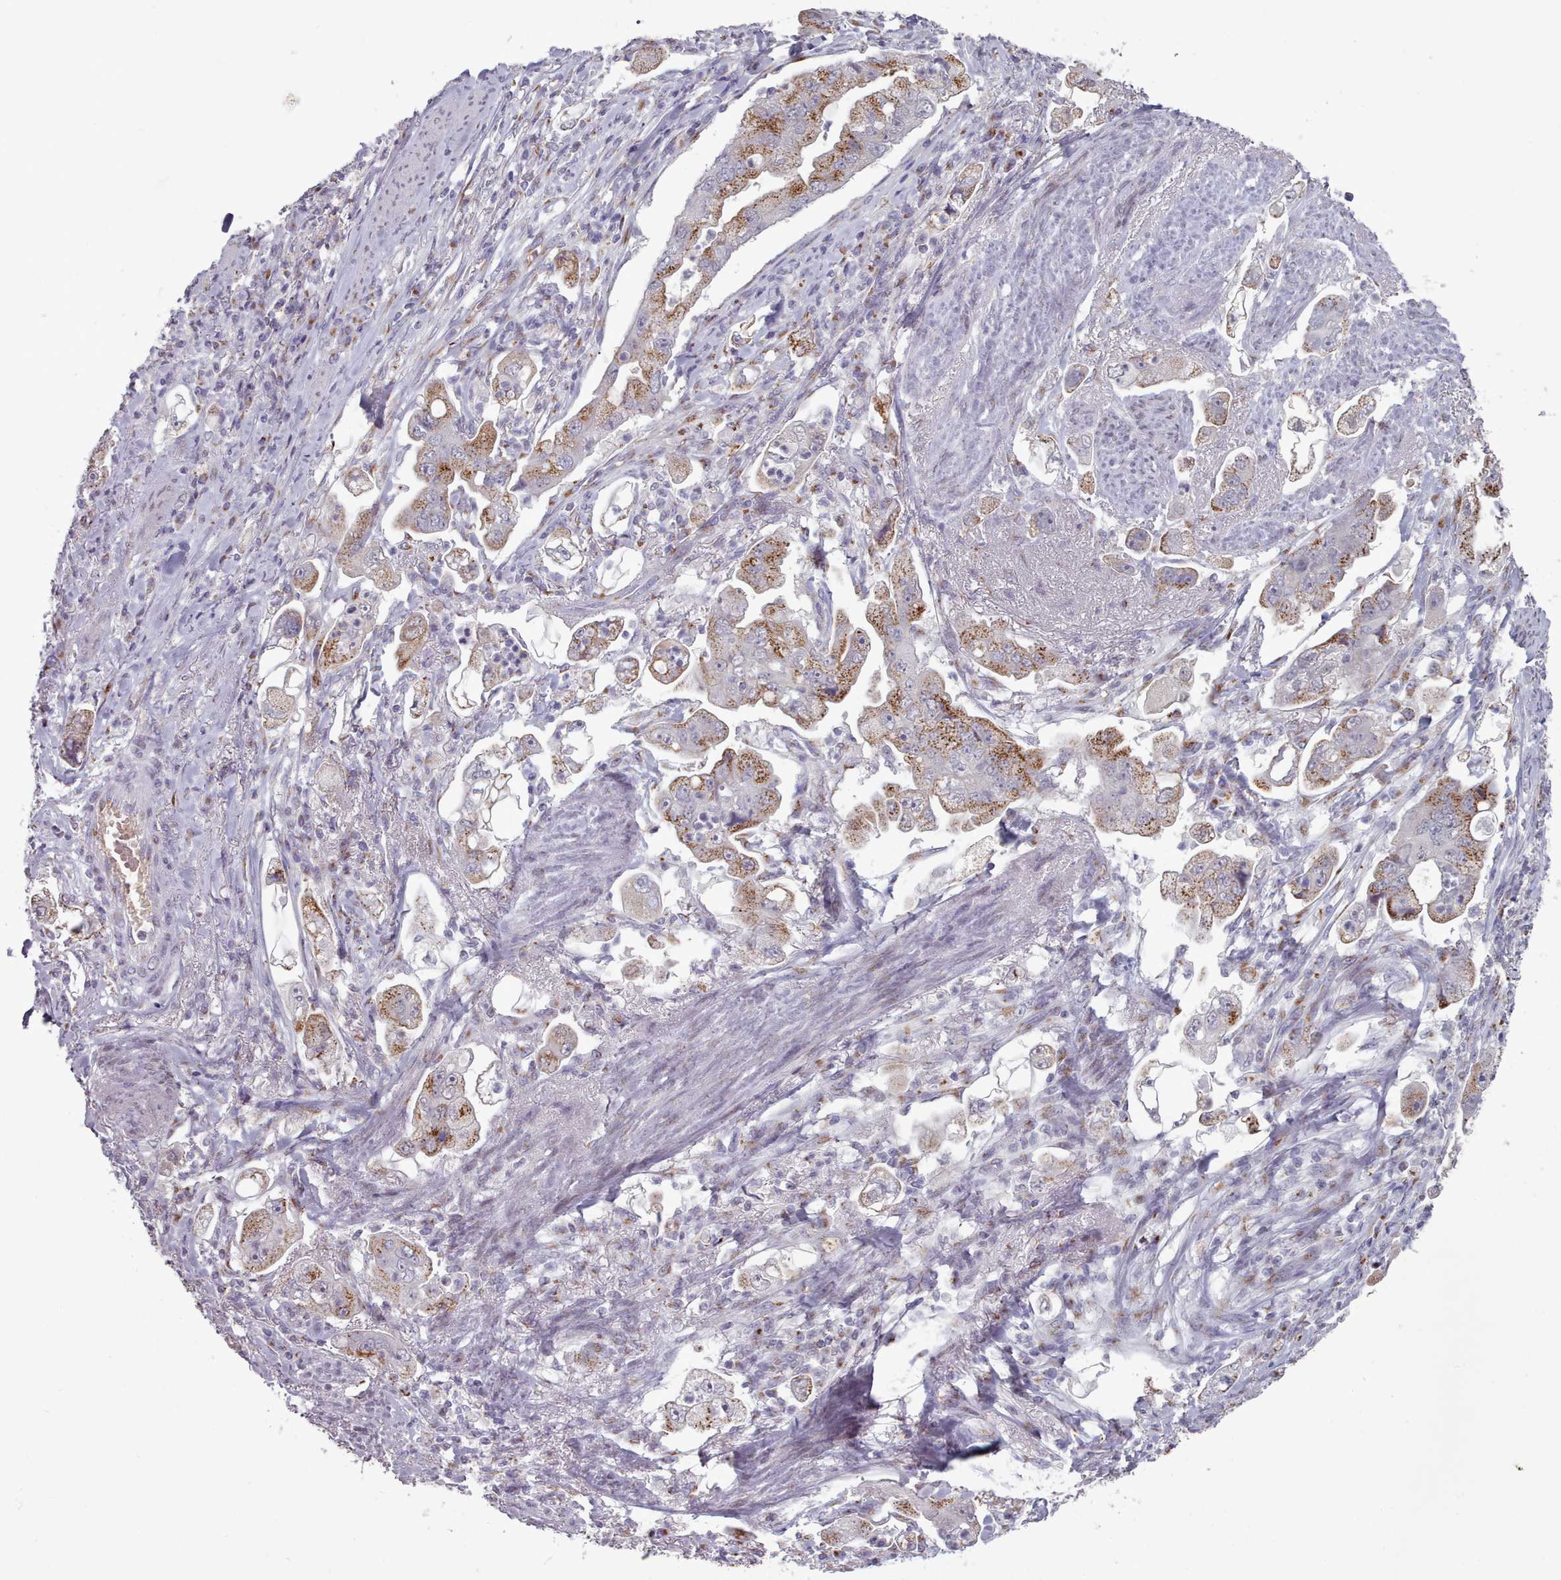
{"staining": {"intensity": "strong", "quantity": ">75%", "location": "cytoplasmic/membranous"}, "tissue": "stomach cancer", "cell_type": "Tumor cells", "image_type": "cancer", "snomed": [{"axis": "morphology", "description": "Adenocarcinoma, NOS"}, {"axis": "topography", "description": "Stomach"}], "caption": "Immunohistochemistry staining of stomach adenocarcinoma, which displays high levels of strong cytoplasmic/membranous expression in about >75% of tumor cells indicating strong cytoplasmic/membranous protein staining. The staining was performed using DAB (brown) for protein detection and nuclei were counterstained in hematoxylin (blue).", "gene": "MAN1B1", "patient": {"sex": "male", "age": 62}}